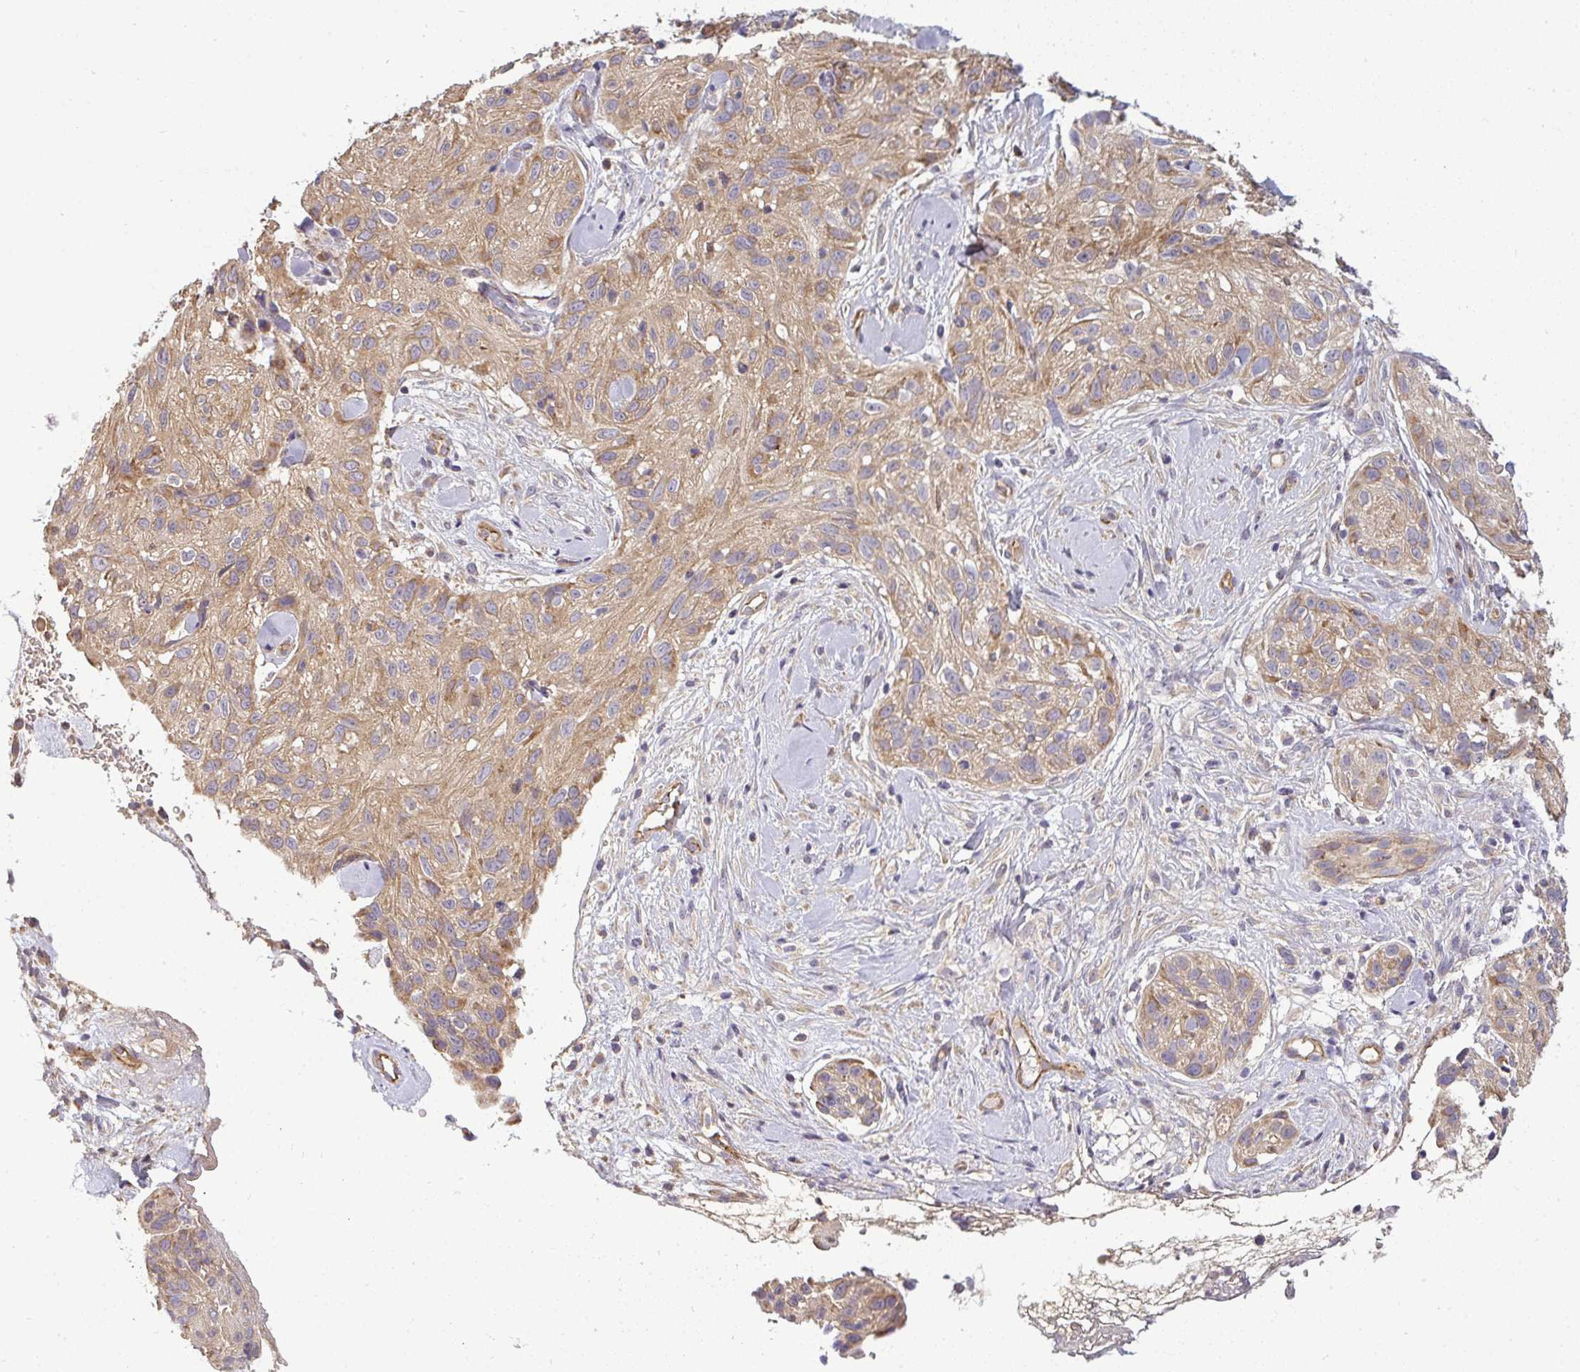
{"staining": {"intensity": "weak", "quantity": ">75%", "location": "cytoplasmic/membranous"}, "tissue": "skin cancer", "cell_type": "Tumor cells", "image_type": "cancer", "snomed": [{"axis": "morphology", "description": "Squamous cell carcinoma, NOS"}, {"axis": "topography", "description": "Skin"}], "caption": "An image of human skin squamous cell carcinoma stained for a protein exhibits weak cytoplasmic/membranous brown staining in tumor cells.", "gene": "B4GALT6", "patient": {"sex": "male", "age": 82}}